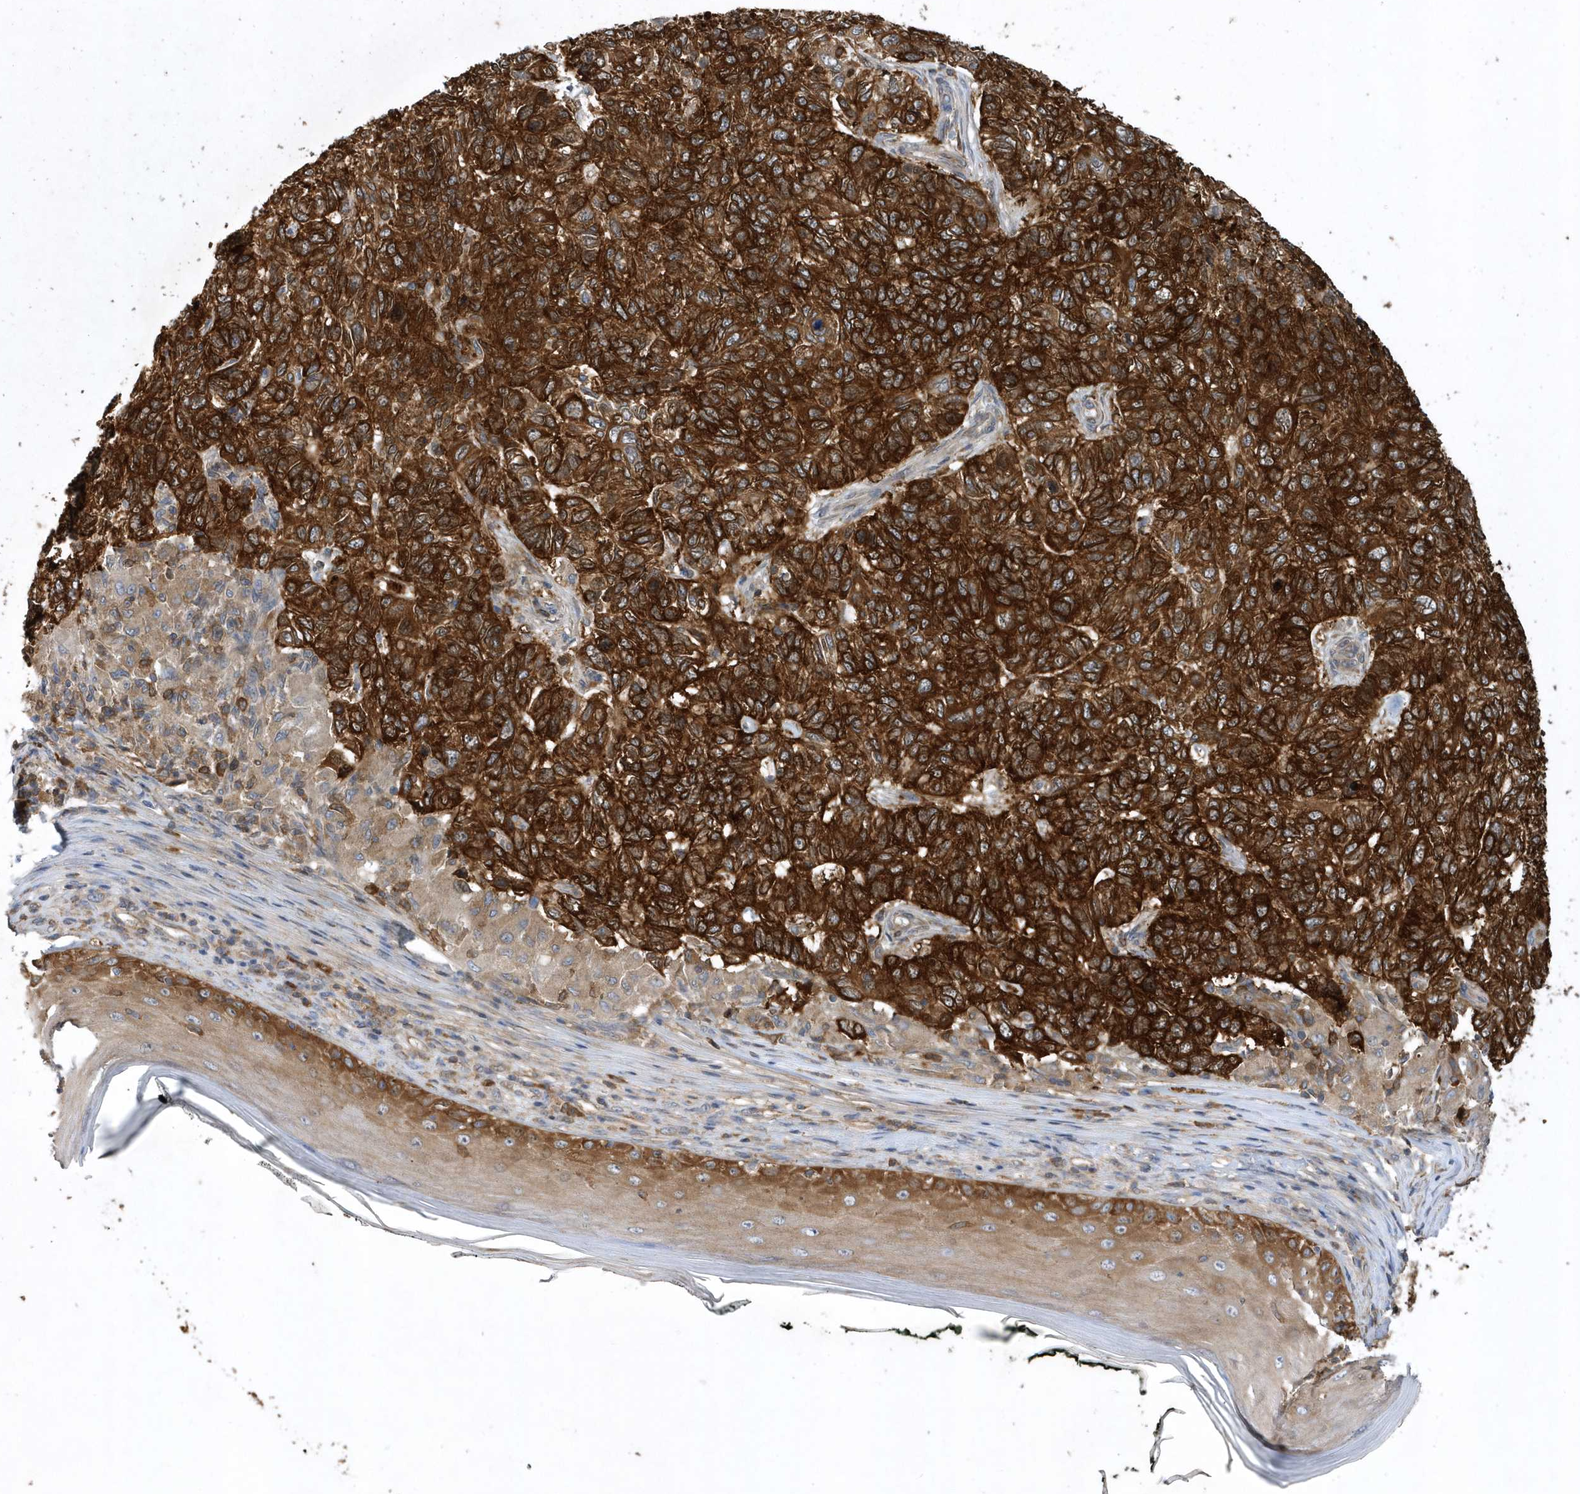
{"staining": {"intensity": "strong", "quantity": ">75%", "location": "cytoplasmic/membranous"}, "tissue": "skin cancer", "cell_type": "Tumor cells", "image_type": "cancer", "snomed": [{"axis": "morphology", "description": "Basal cell carcinoma"}, {"axis": "topography", "description": "Skin"}], "caption": "Brown immunohistochemical staining in skin cancer (basal cell carcinoma) displays strong cytoplasmic/membranous positivity in about >75% of tumor cells. Using DAB (brown) and hematoxylin (blue) stains, captured at high magnification using brightfield microscopy.", "gene": "PAICS", "patient": {"sex": "female", "age": 65}}